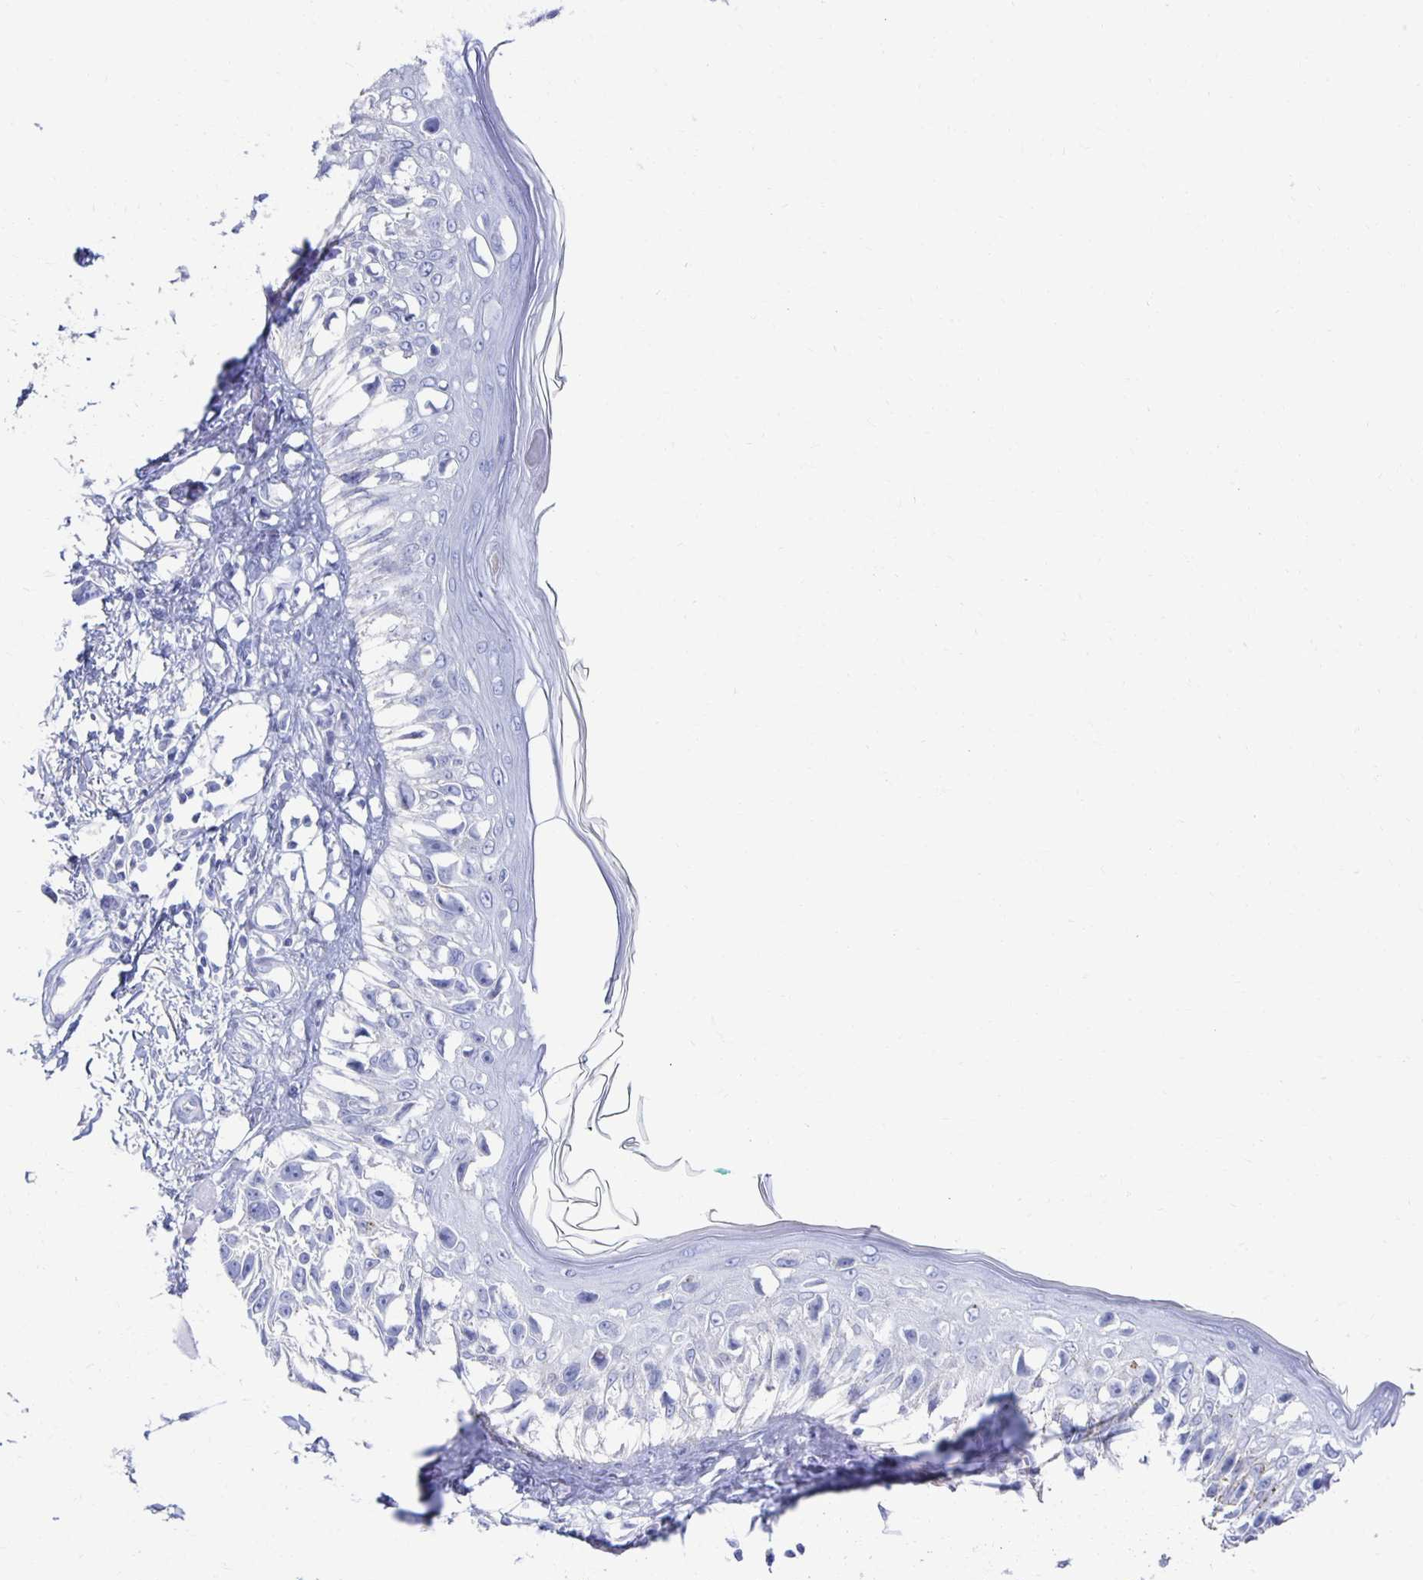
{"staining": {"intensity": "negative", "quantity": "none", "location": "none"}, "tissue": "melanoma", "cell_type": "Tumor cells", "image_type": "cancer", "snomed": [{"axis": "morphology", "description": "Malignant melanoma, NOS"}, {"axis": "topography", "description": "Skin"}], "caption": "This is a micrograph of immunohistochemistry (IHC) staining of malignant melanoma, which shows no positivity in tumor cells.", "gene": "PRDM7", "patient": {"sex": "male", "age": 73}}